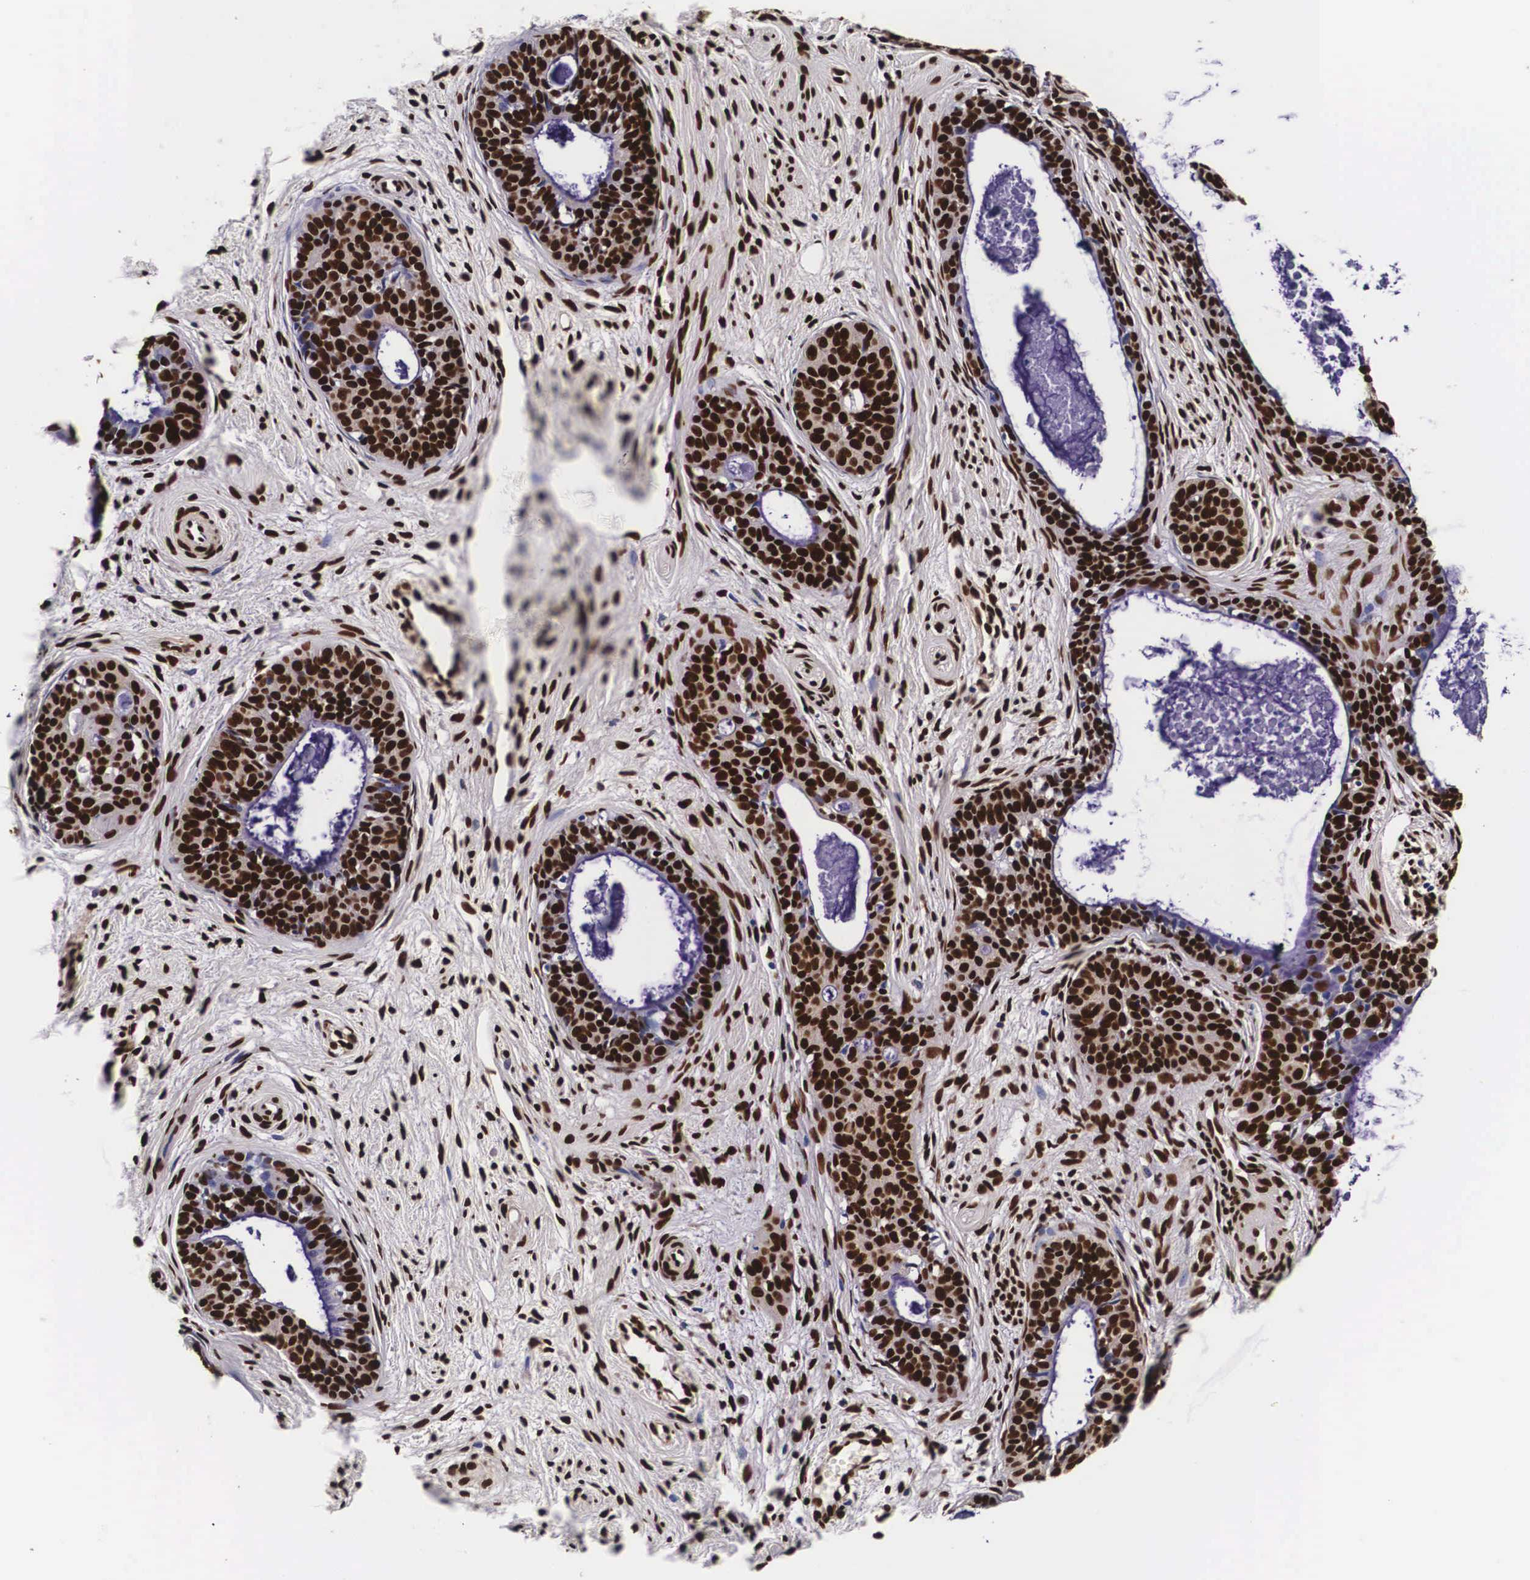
{"staining": {"intensity": "strong", "quantity": ">75%", "location": "cytoplasmic/membranous,nuclear"}, "tissue": "cervical cancer", "cell_type": "Tumor cells", "image_type": "cancer", "snomed": [{"axis": "morphology", "description": "Squamous cell carcinoma, NOS"}, {"axis": "topography", "description": "Cervix"}], "caption": "The immunohistochemical stain highlights strong cytoplasmic/membranous and nuclear staining in tumor cells of cervical squamous cell carcinoma tissue. (Stains: DAB in brown, nuclei in blue, Microscopy: brightfield microscopy at high magnification).", "gene": "PABPN1", "patient": {"sex": "female", "age": 34}}